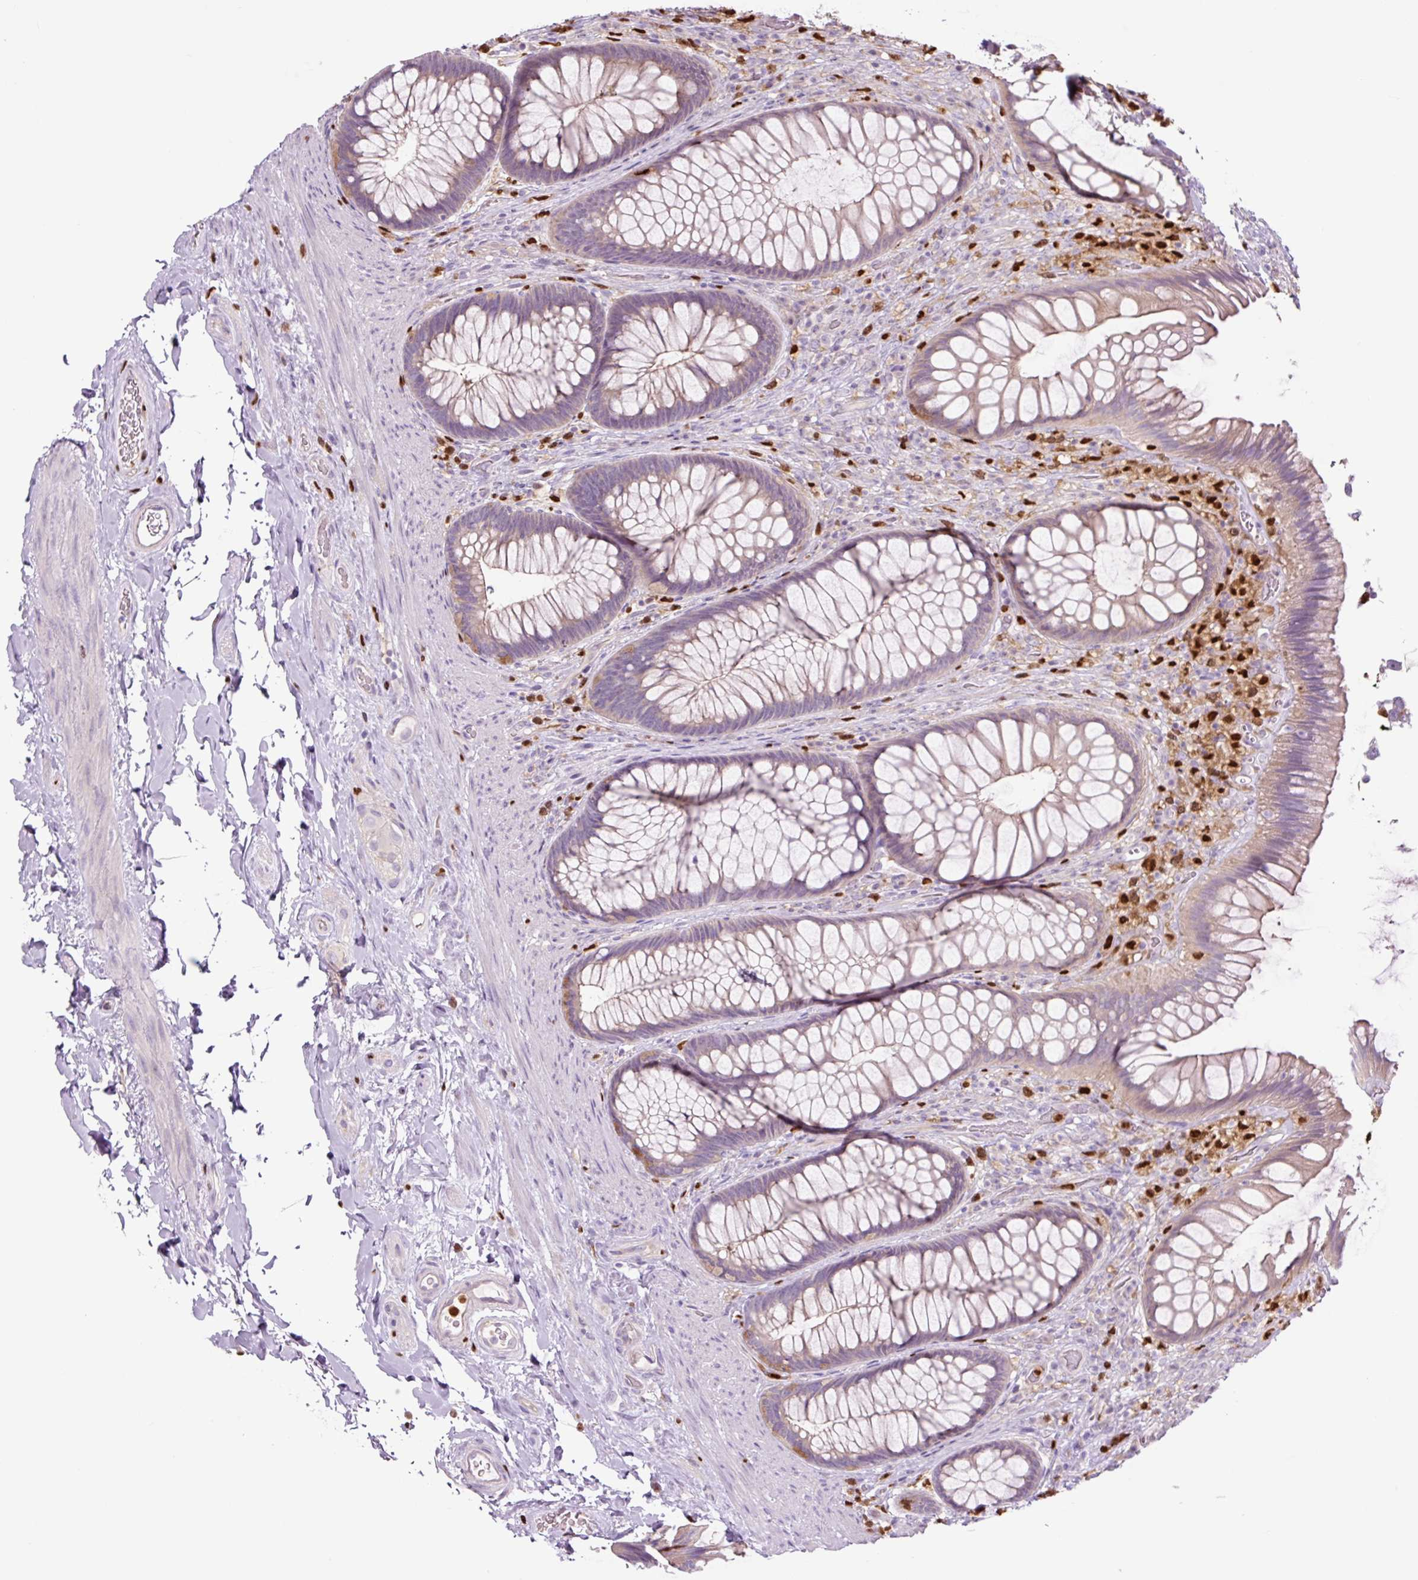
{"staining": {"intensity": "weak", "quantity": "25%-75%", "location": "cytoplasmic/membranous"}, "tissue": "rectum", "cell_type": "Glandular cells", "image_type": "normal", "snomed": [{"axis": "morphology", "description": "Normal tissue, NOS"}, {"axis": "topography", "description": "Rectum"}], "caption": "The image exhibits a brown stain indicating the presence of a protein in the cytoplasmic/membranous of glandular cells in rectum.", "gene": "SPI1", "patient": {"sex": "male", "age": 53}}